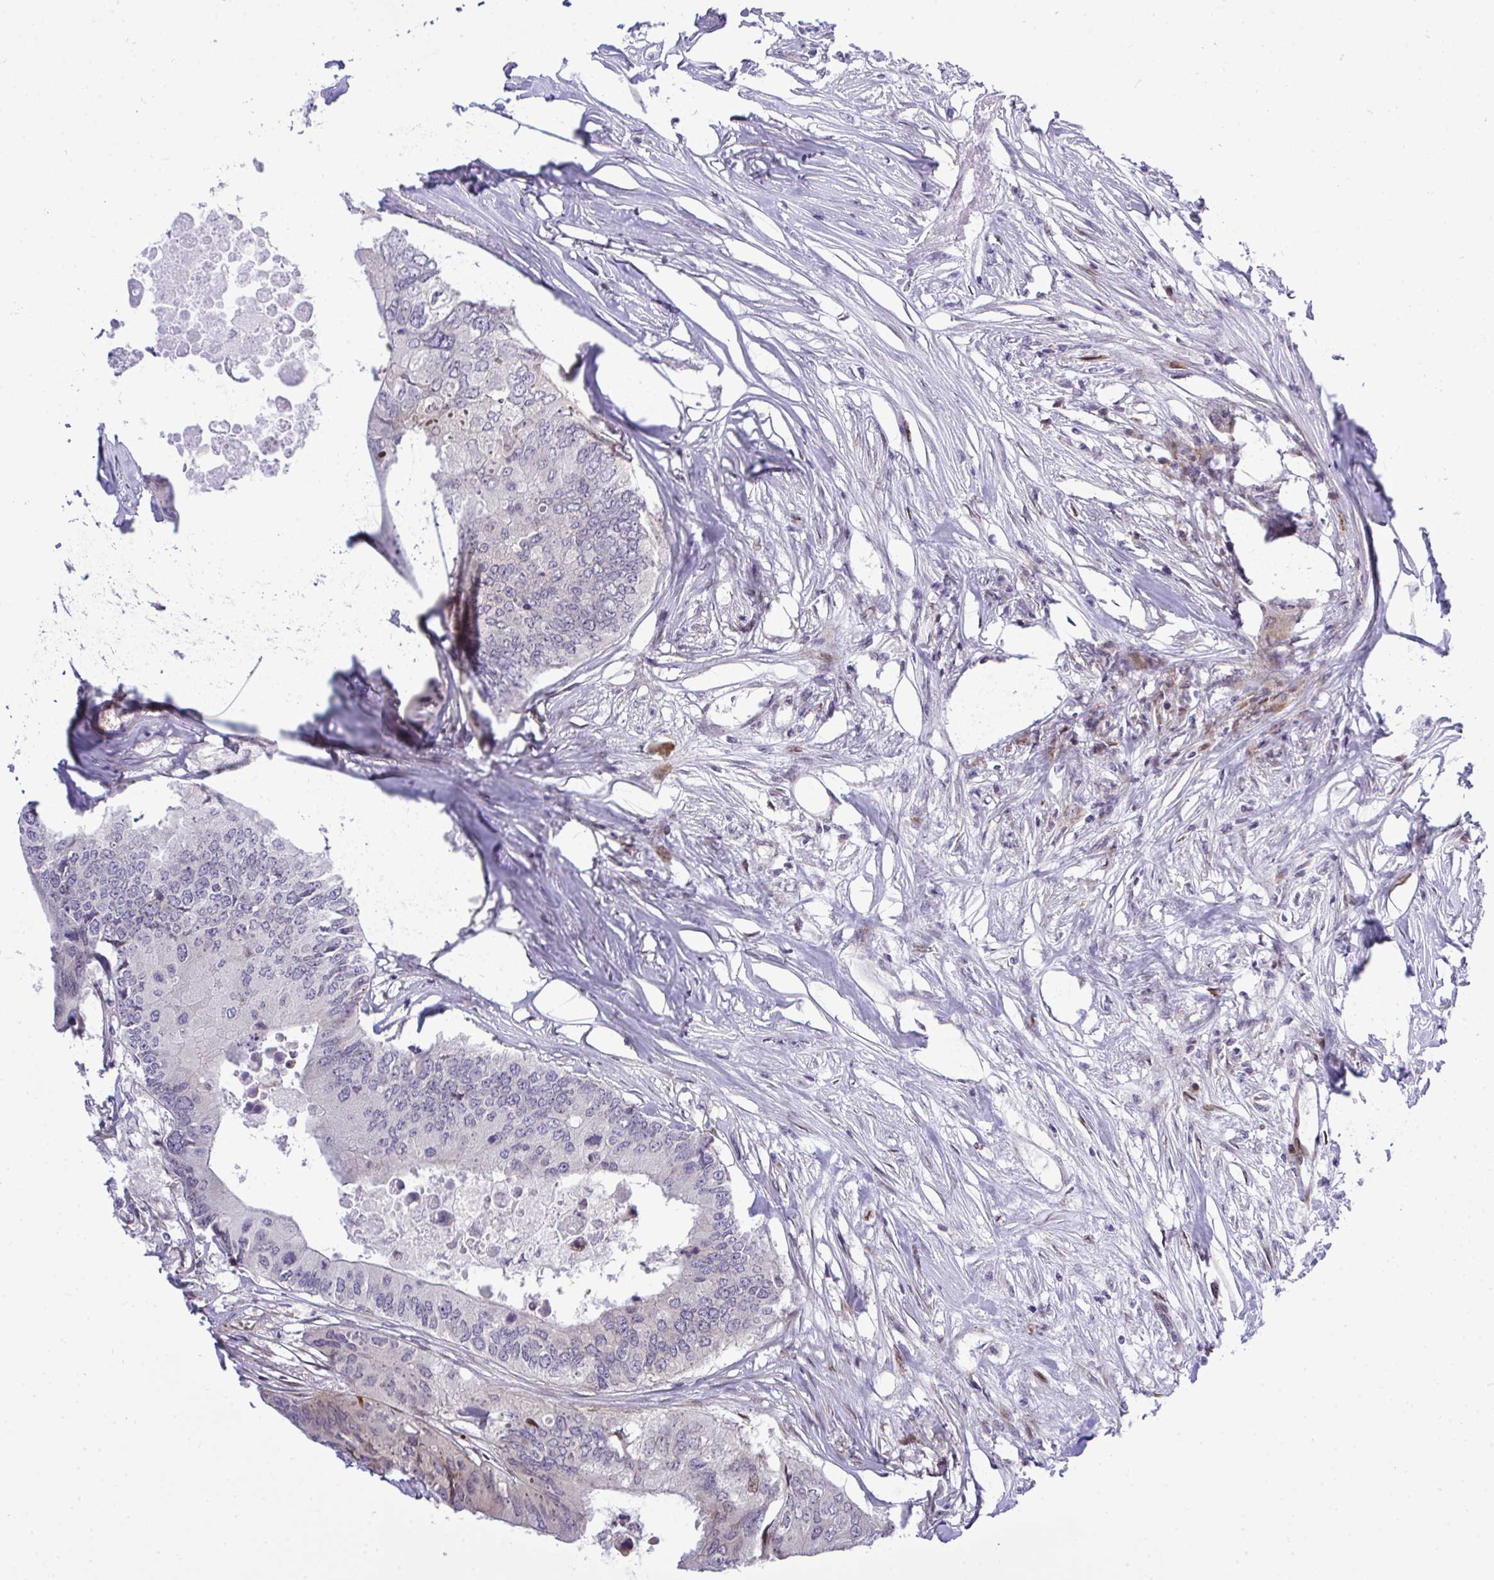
{"staining": {"intensity": "negative", "quantity": "none", "location": "none"}, "tissue": "colorectal cancer", "cell_type": "Tumor cells", "image_type": "cancer", "snomed": [{"axis": "morphology", "description": "Adenocarcinoma, NOS"}, {"axis": "topography", "description": "Colon"}], "caption": "High power microscopy photomicrograph of an IHC image of colorectal cancer (adenocarcinoma), revealing no significant staining in tumor cells.", "gene": "CASTOR2", "patient": {"sex": "male", "age": 71}}